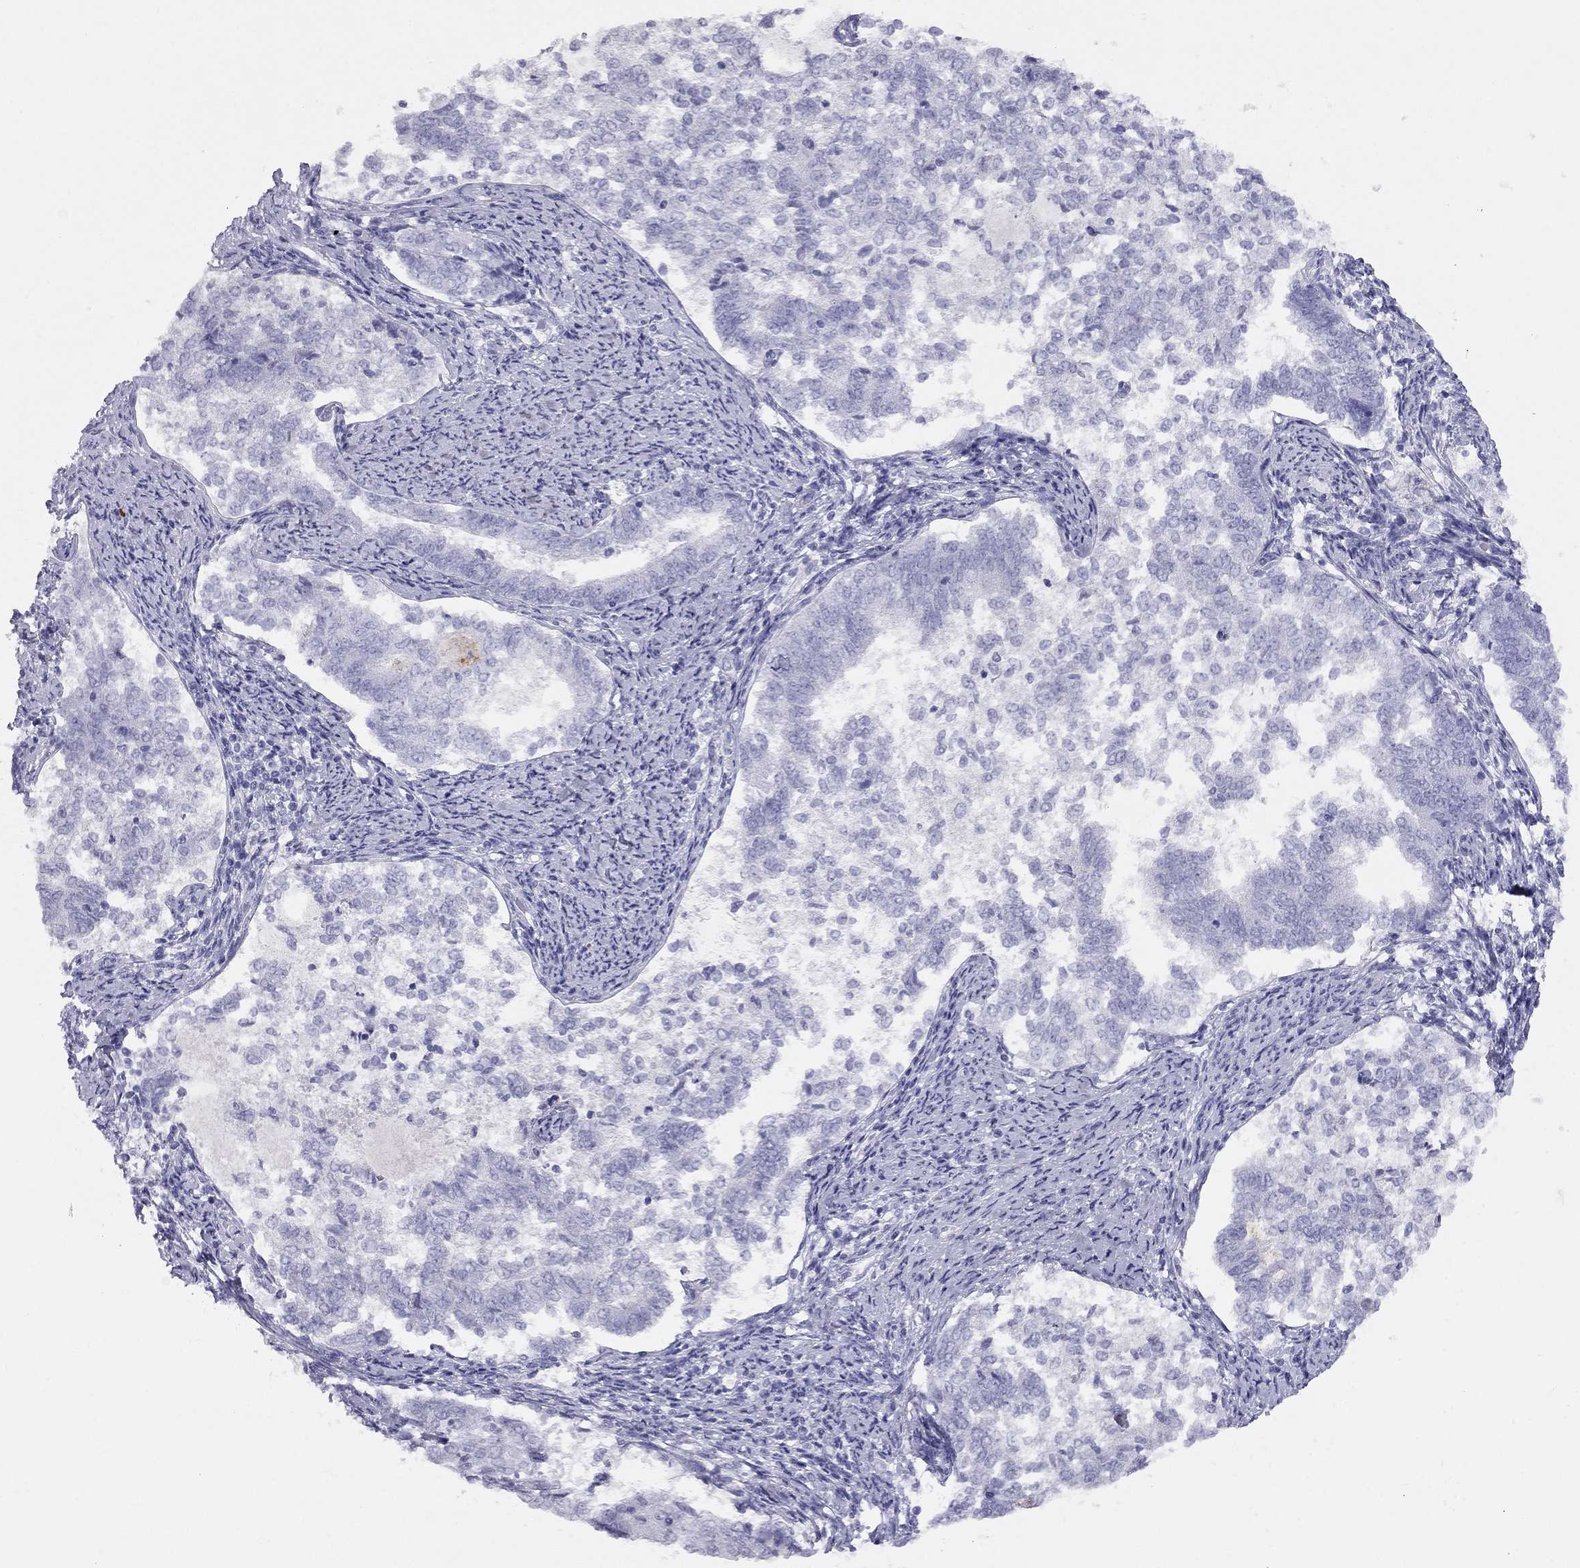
{"staining": {"intensity": "negative", "quantity": "none", "location": "none"}, "tissue": "endometrial cancer", "cell_type": "Tumor cells", "image_type": "cancer", "snomed": [{"axis": "morphology", "description": "Adenocarcinoma, NOS"}, {"axis": "topography", "description": "Endometrium"}], "caption": "Human endometrial adenocarcinoma stained for a protein using immunohistochemistry (IHC) reveals no positivity in tumor cells.", "gene": "KLRG1", "patient": {"sex": "female", "age": 65}}